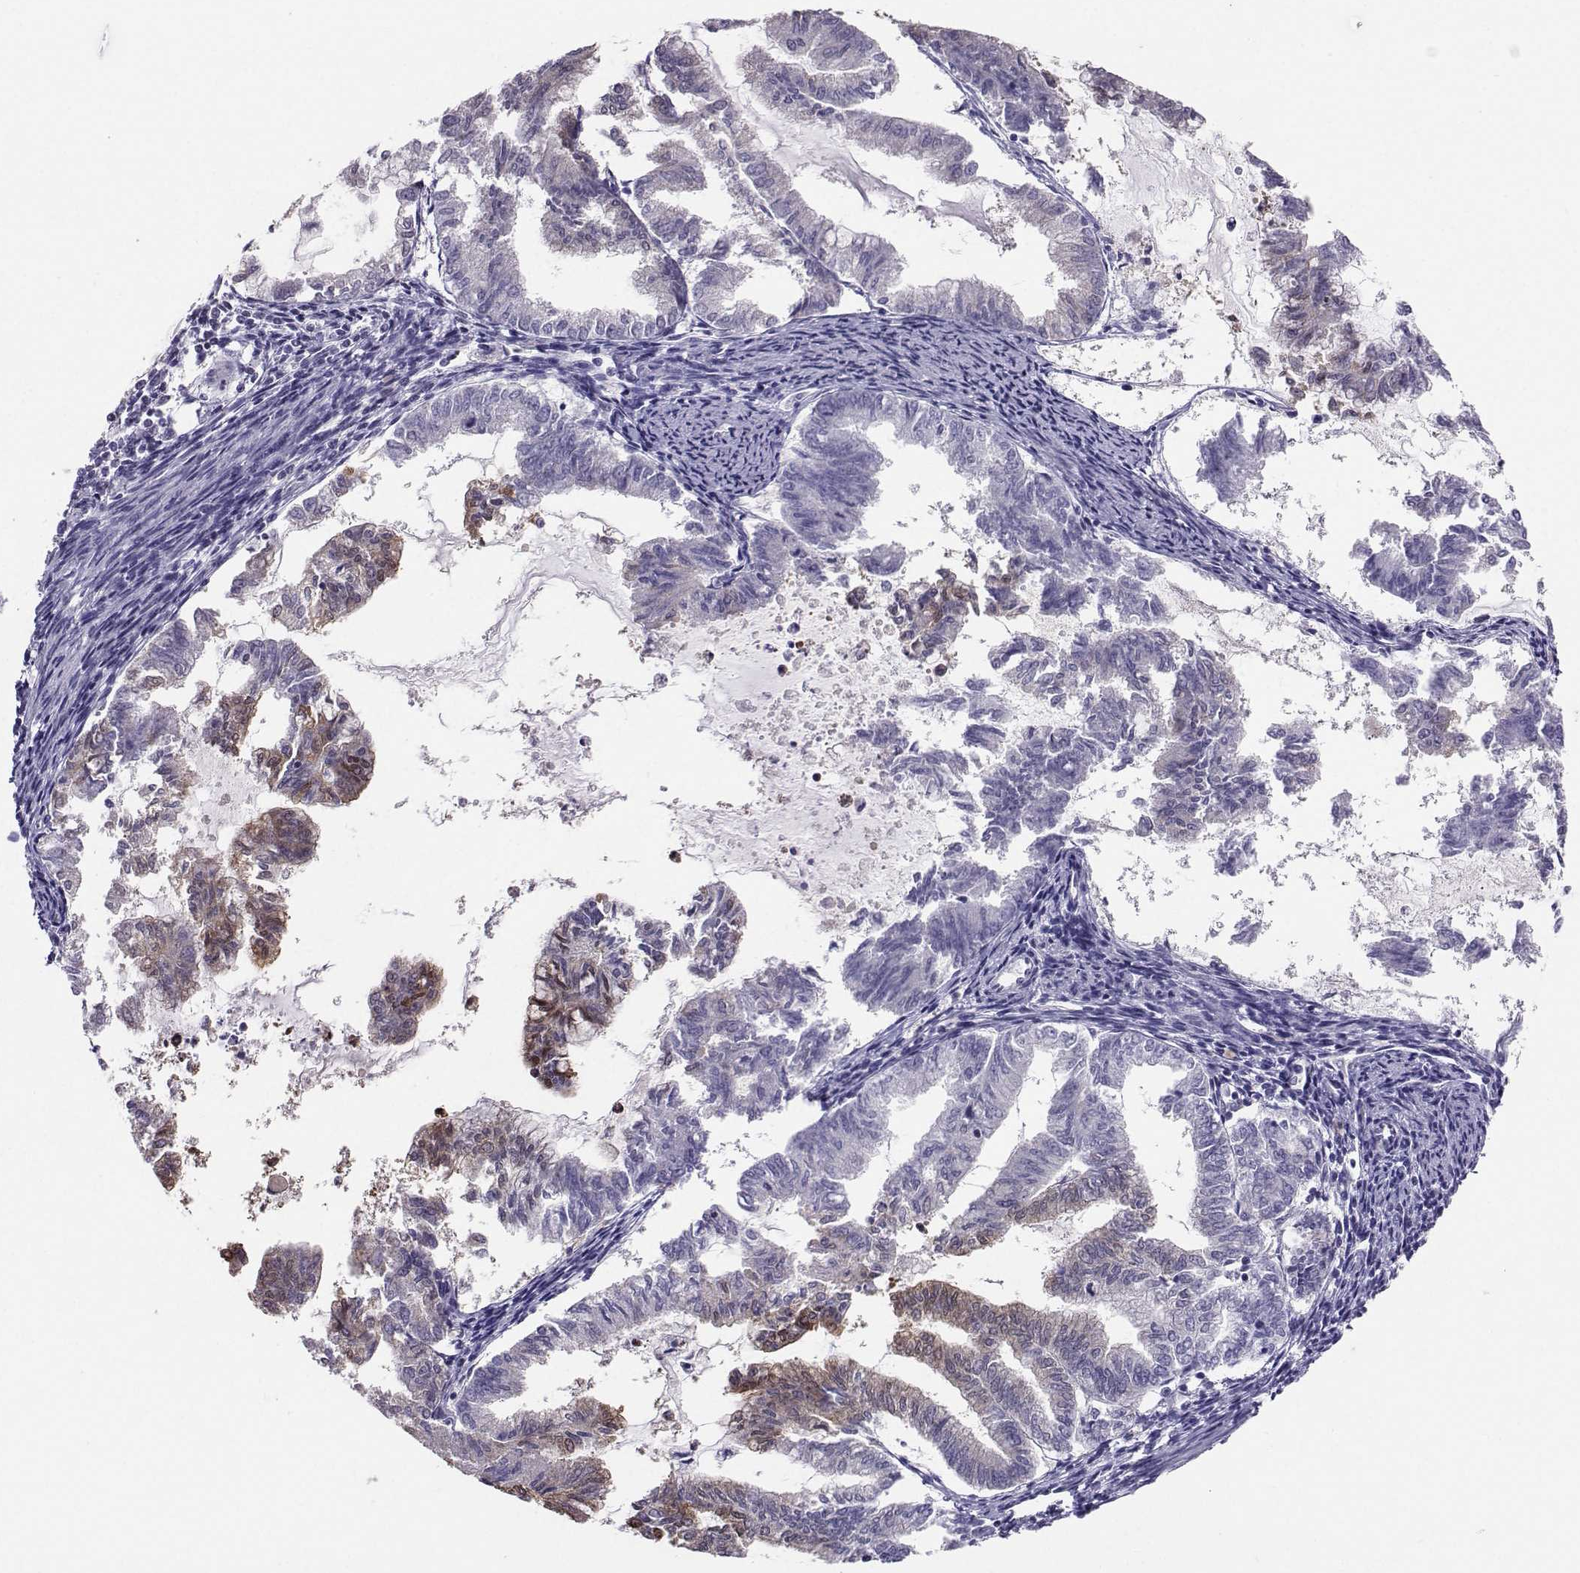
{"staining": {"intensity": "weak", "quantity": "<25%", "location": "cytoplasmic/membranous"}, "tissue": "endometrial cancer", "cell_type": "Tumor cells", "image_type": "cancer", "snomed": [{"axis": "morphology", "description": "Adenocarcinoma, NOS"}, {"axis": "topography", "description": "Endometrium"}], "caption": "Image shows no protein expression in tumor cells of endometrial cancer tissue.", "gene": "PGK1", "patient": {"sex": "female", "age": 79}}